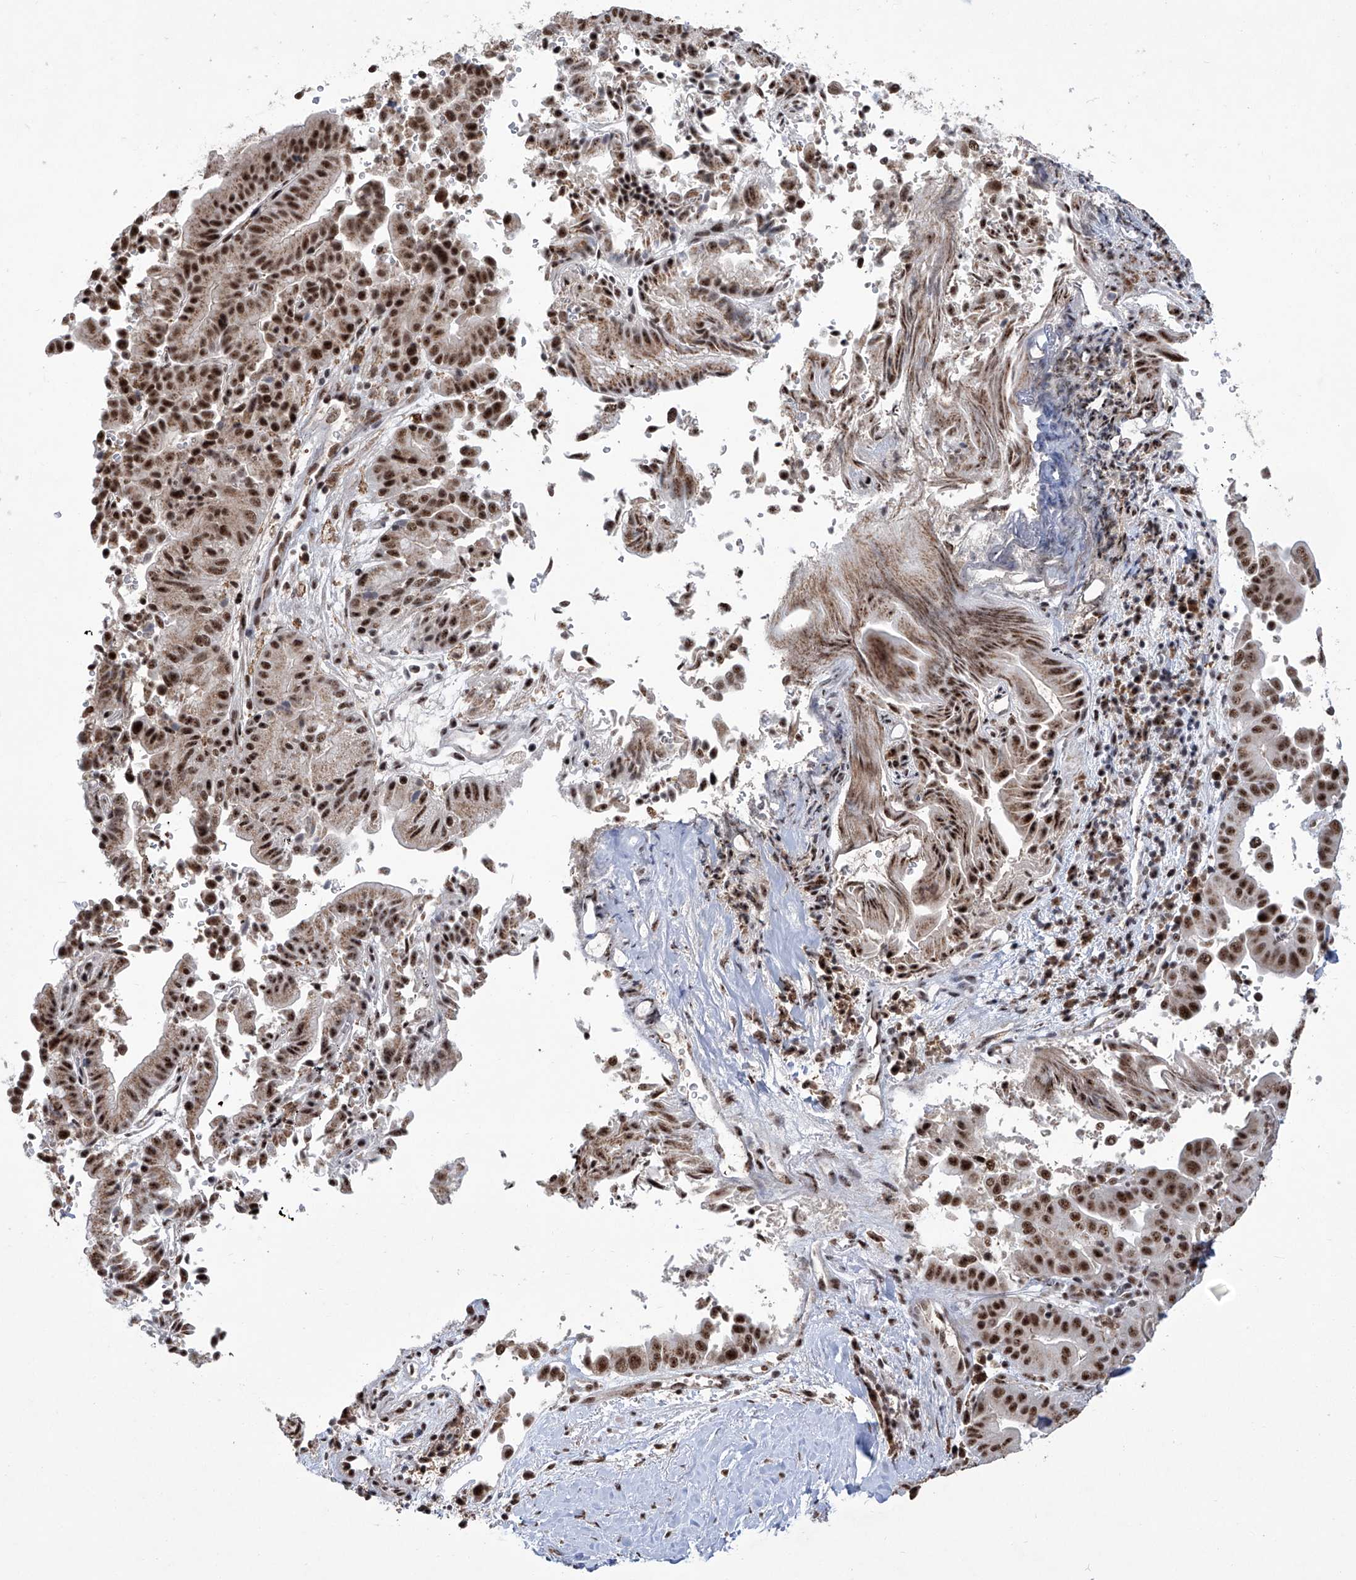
{"staining": {"intensity": "strong", "quantity": ">75%", "location": "nuclear"}, "tissue": "liver cancer", "cell_type": "Tumor cells", "image_type": "cancer", "snomed": [{"axis": "morphology", "description": "Cholangiocarcinoma"}, {"axis": "topography", "description": "Liver"}], "caption": "Brown immunohistochemical staining in human liver cholangiocarcinoma displays strong nuclear staining in approximately >75% of tumor cells.", "gene": "FBXL4", "patient": {"sex": "female", "age": 75}}